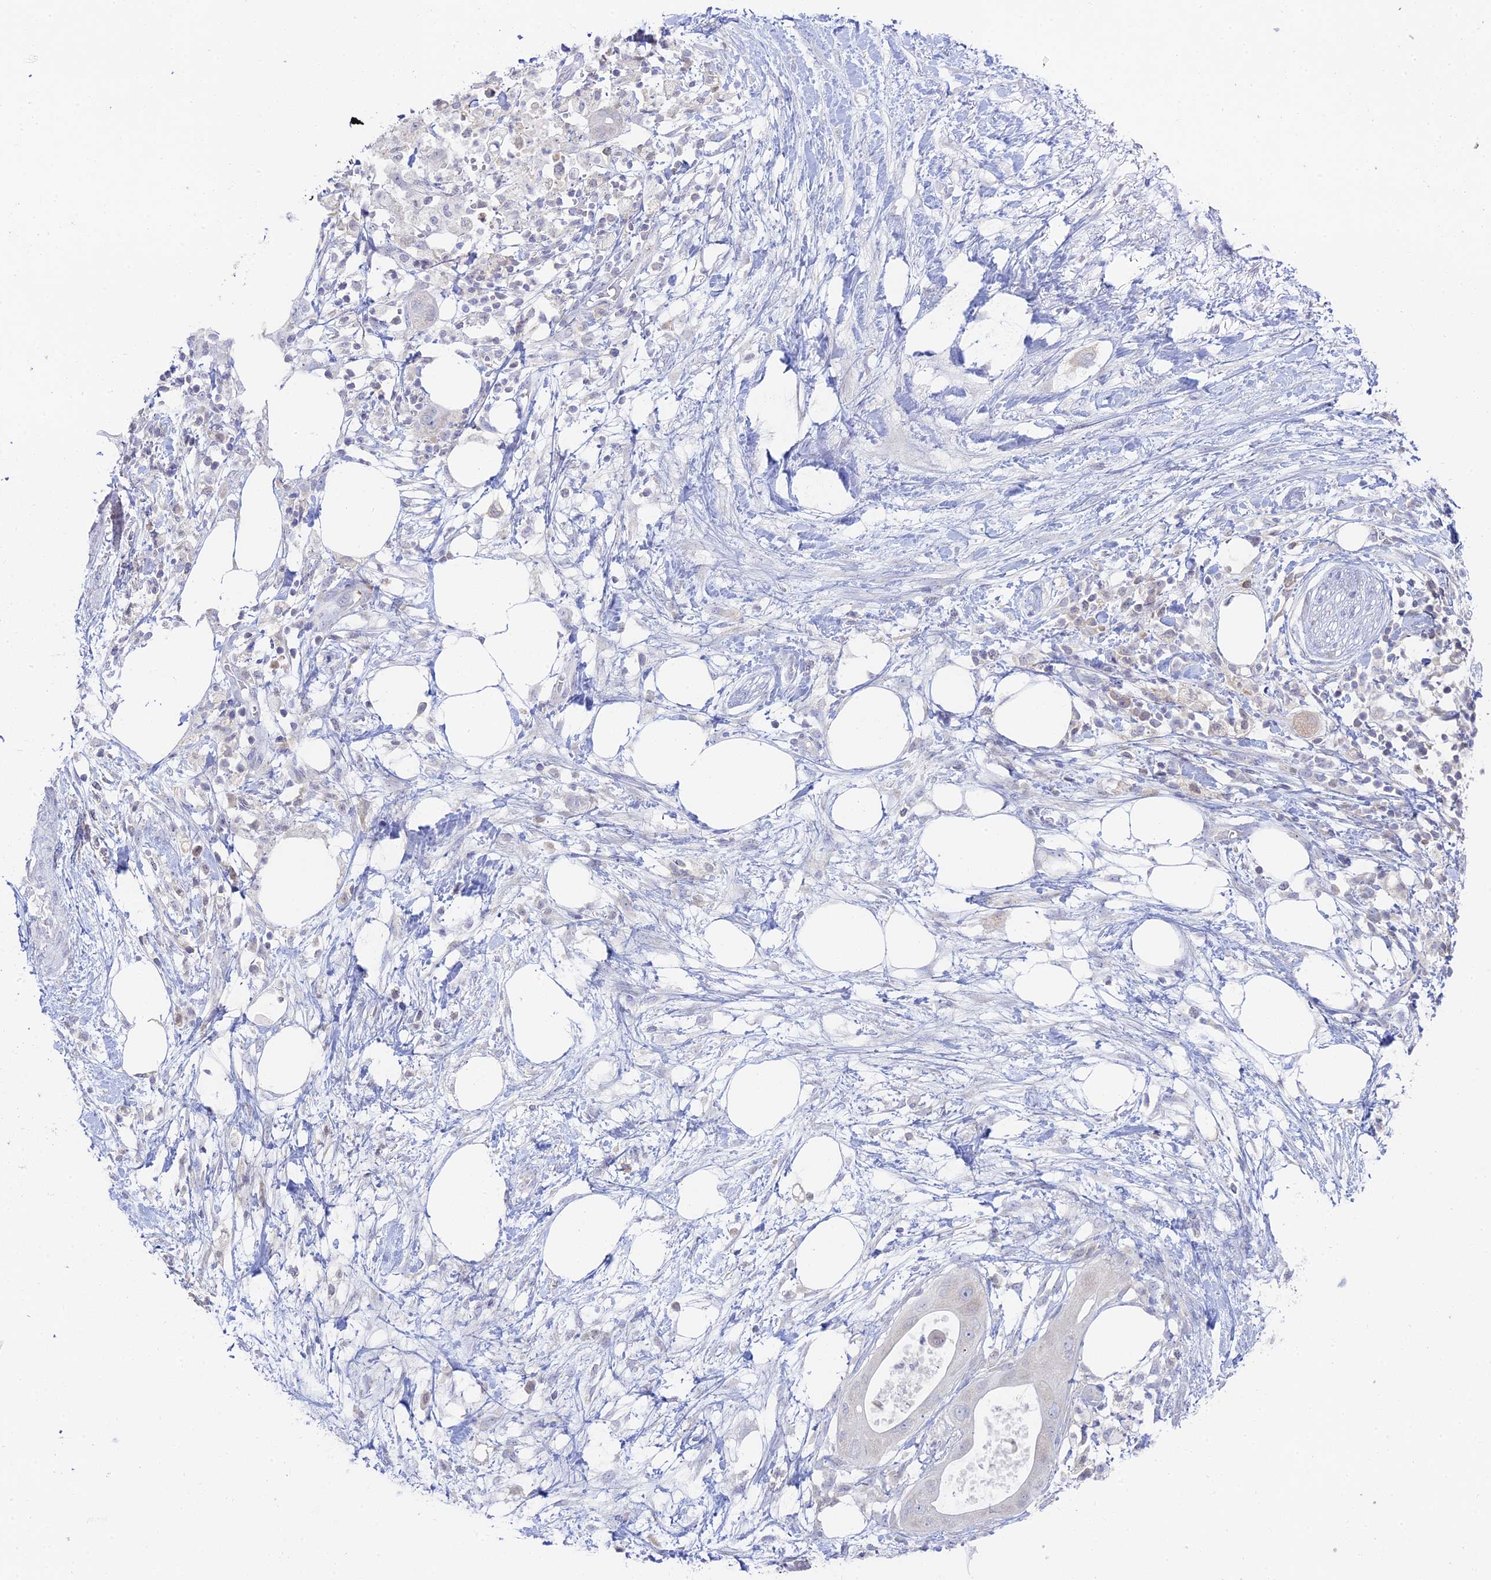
{"staining": {"intensity": "negative", "quantity": "none", "location": "none"}, "tissue": "pancreatic cancer", "cell_type": "Tumor cells", "image_type": "cancer", "snomed": [{"axis": "morphology", "description": "Adenocarcinoma, NOS"}, {"axis": "topography", "description": "Pancreas"}], "caption": "Tumor cells show no significant protein positivity in adenocarcinoma (pancreatic). Brightfield microscopy of immunohistochemistry (IHC) stained with DAB (3,3'-diaminobenzidine) (brown) and hematoxylin (blue), captured at high magnification.", "gene": "TMEM40", "patient": {"sex": "male", "age": 68}}